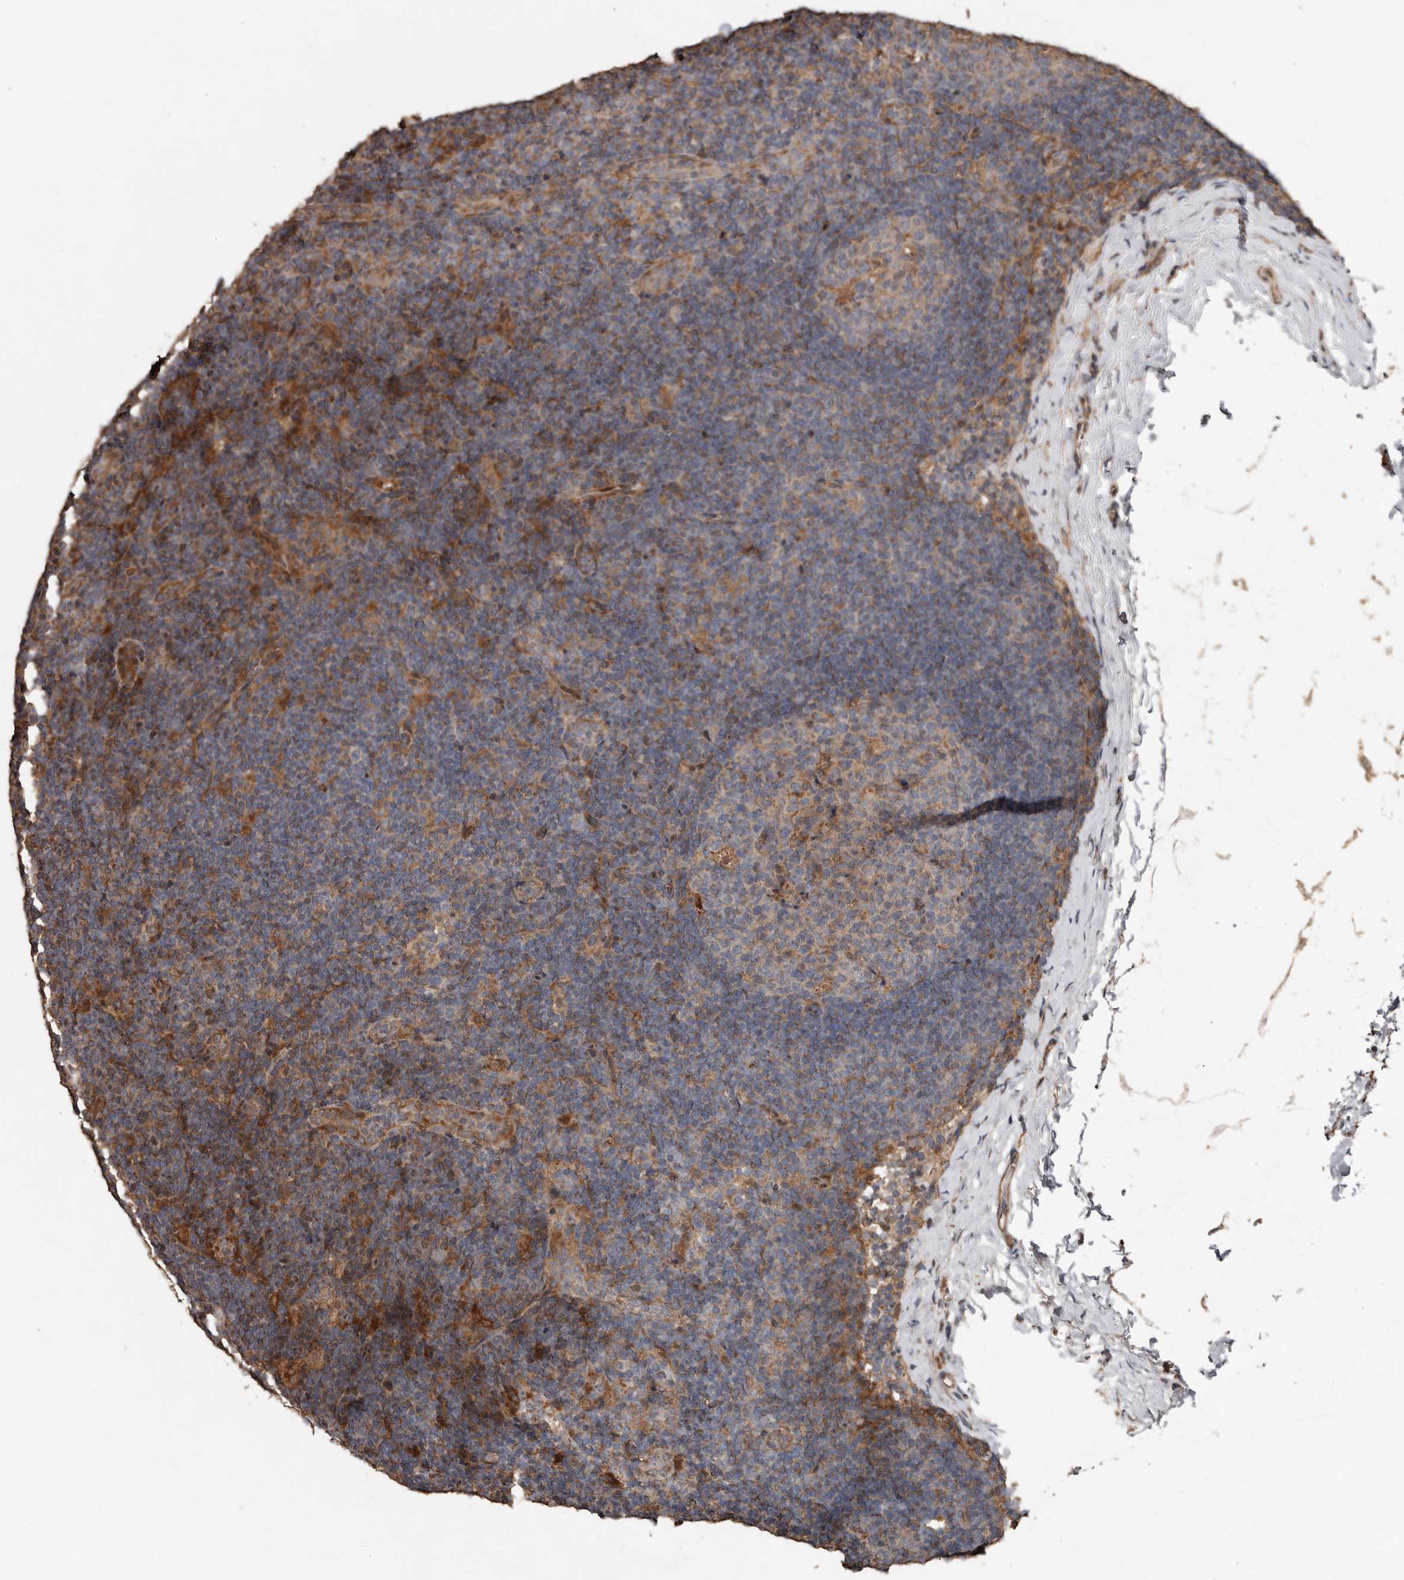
{"staining": {"intensity": "weak", "quantity": "25%-75%", "location": "cytoplasmic/membranous"}, "tissue": "lymph node", "cell_type": "Germinal center cells", "image_type": "normal", "snomed": [{"axis": "morphology", "description": "Normal tissue, NOS"}, {"axis": "topography", "description": "Lymph node"}], "caption": "Protein expression analysis of benign human lymph node reveals weak cytoplasmic/membranous staining in about 25%-75% of germinal center cells.", "gene": "RANBP17", "patient": {"sex": "female", "age": 22}}